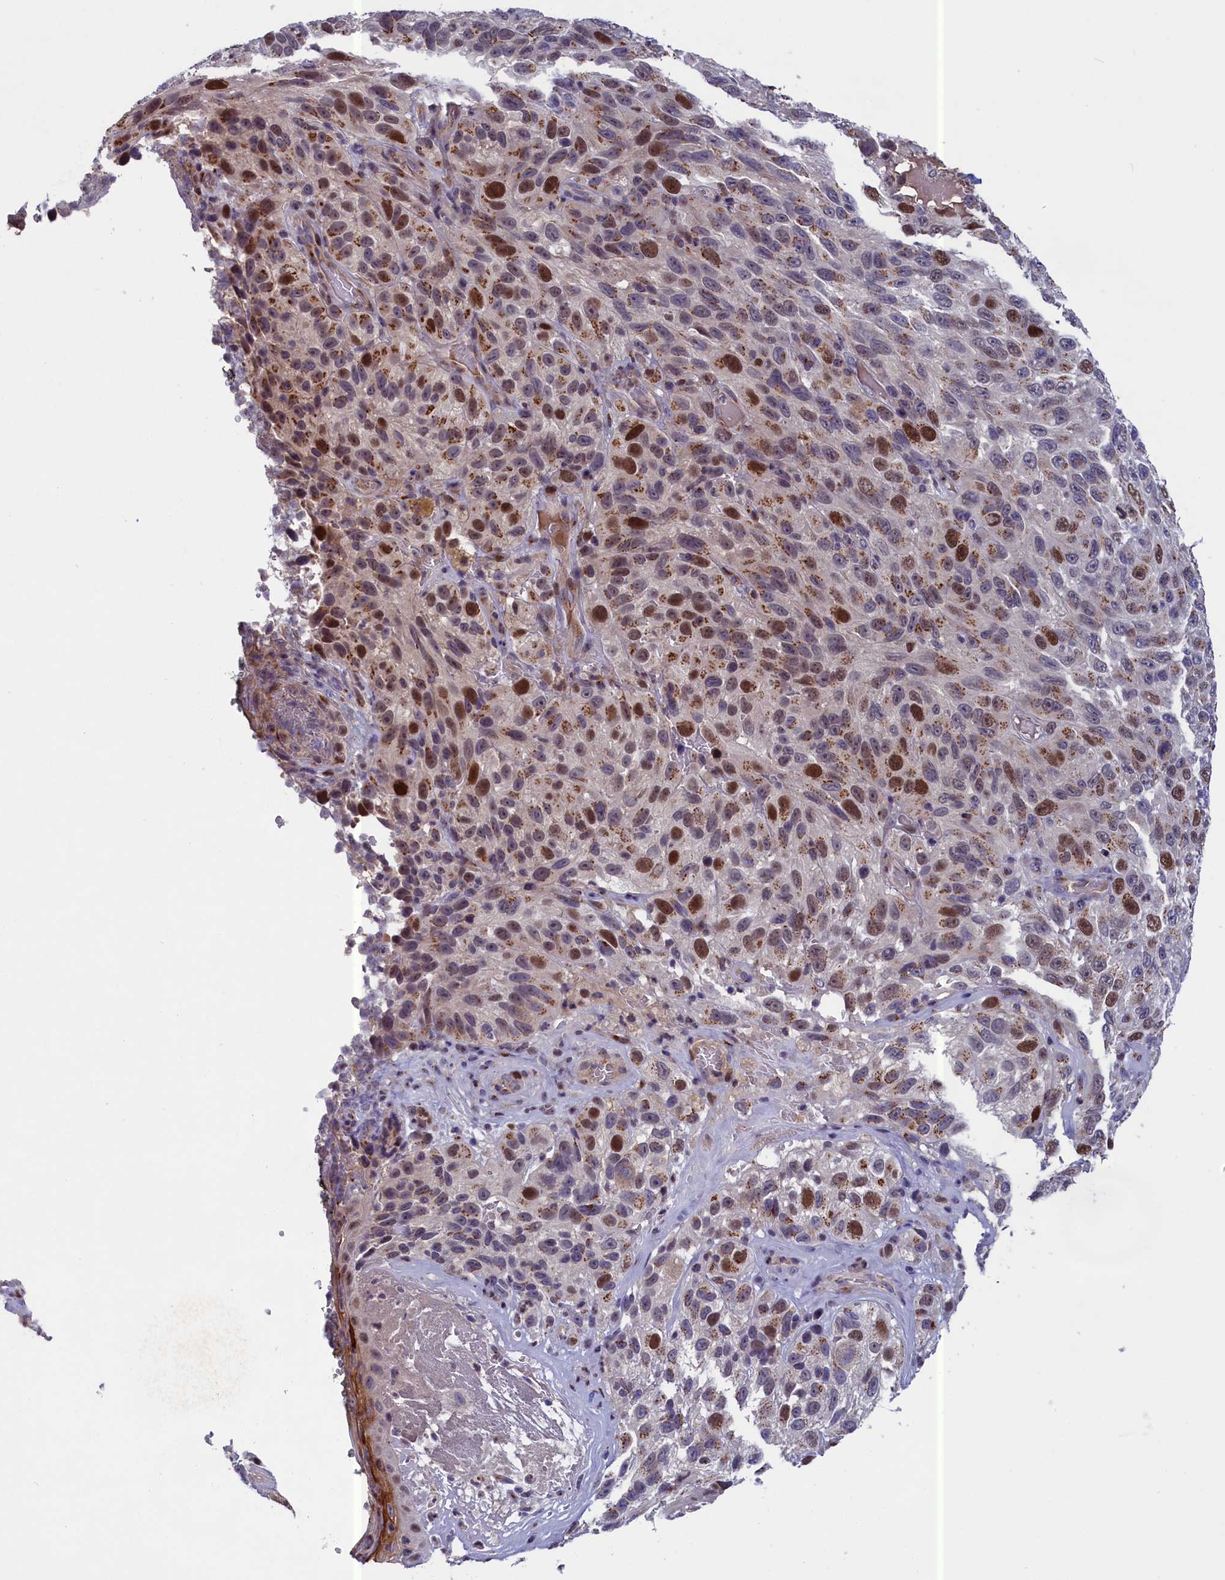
{"staining": {"intensity": "moderate", "quantity": "25%-75%", "location": "nuclear"}, "tissue": "melanoma", "cell_type": "Tumor cells", "image_type": "cancer", "snomed": [{"axis": "morphology", "description": "Malignant melanoma, NOS"}, {"axis": "topography", "description": "Skin"}], "caption": "Melanoma tissue demonstrates moderate nuclear positivity in approximately 25%-75% of tumor cells", "gene": "LIG1", "patient": {"sex": "female", "age": 96}}